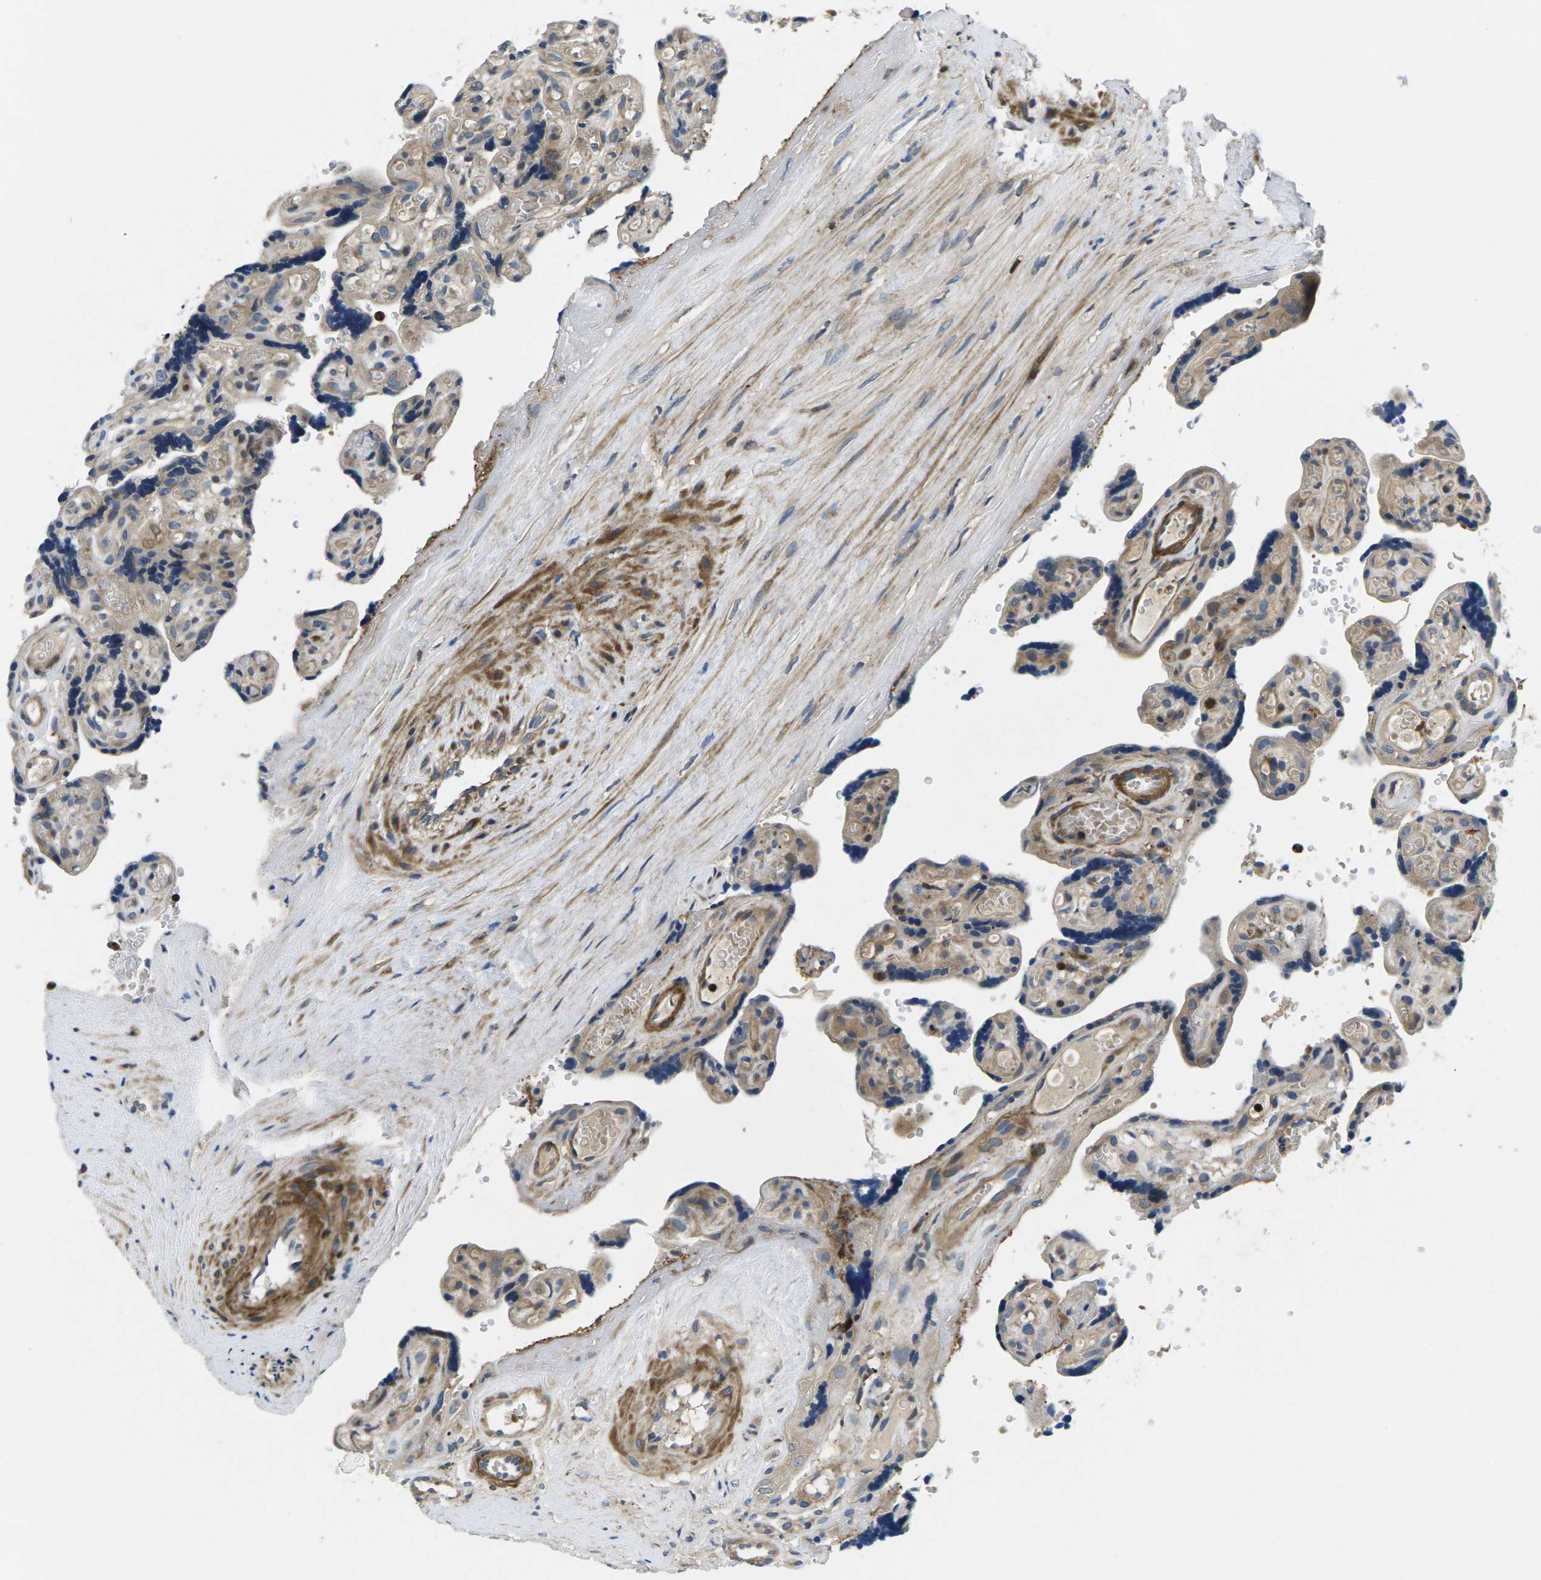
{"staining": {"intensity": "strong", "quantity": ">75%", "location": "cytoplasmic/membranous"}, "tissue": "placenta", "cell_type": "Decidual cells", "image_type": "normal", "snomed": [{"axis": "morphology", "description": "Normal tissue, NOS"}, {"axis": "topography", "description": "Placenta"}], "caption": "Placenta stained with a brown dye demonstrates strong cytoplasmic/membranous positive staining in about >75% of decidual cells.", "gene": "PLCE1", "patient": {"sex": "female", "age": 30}}